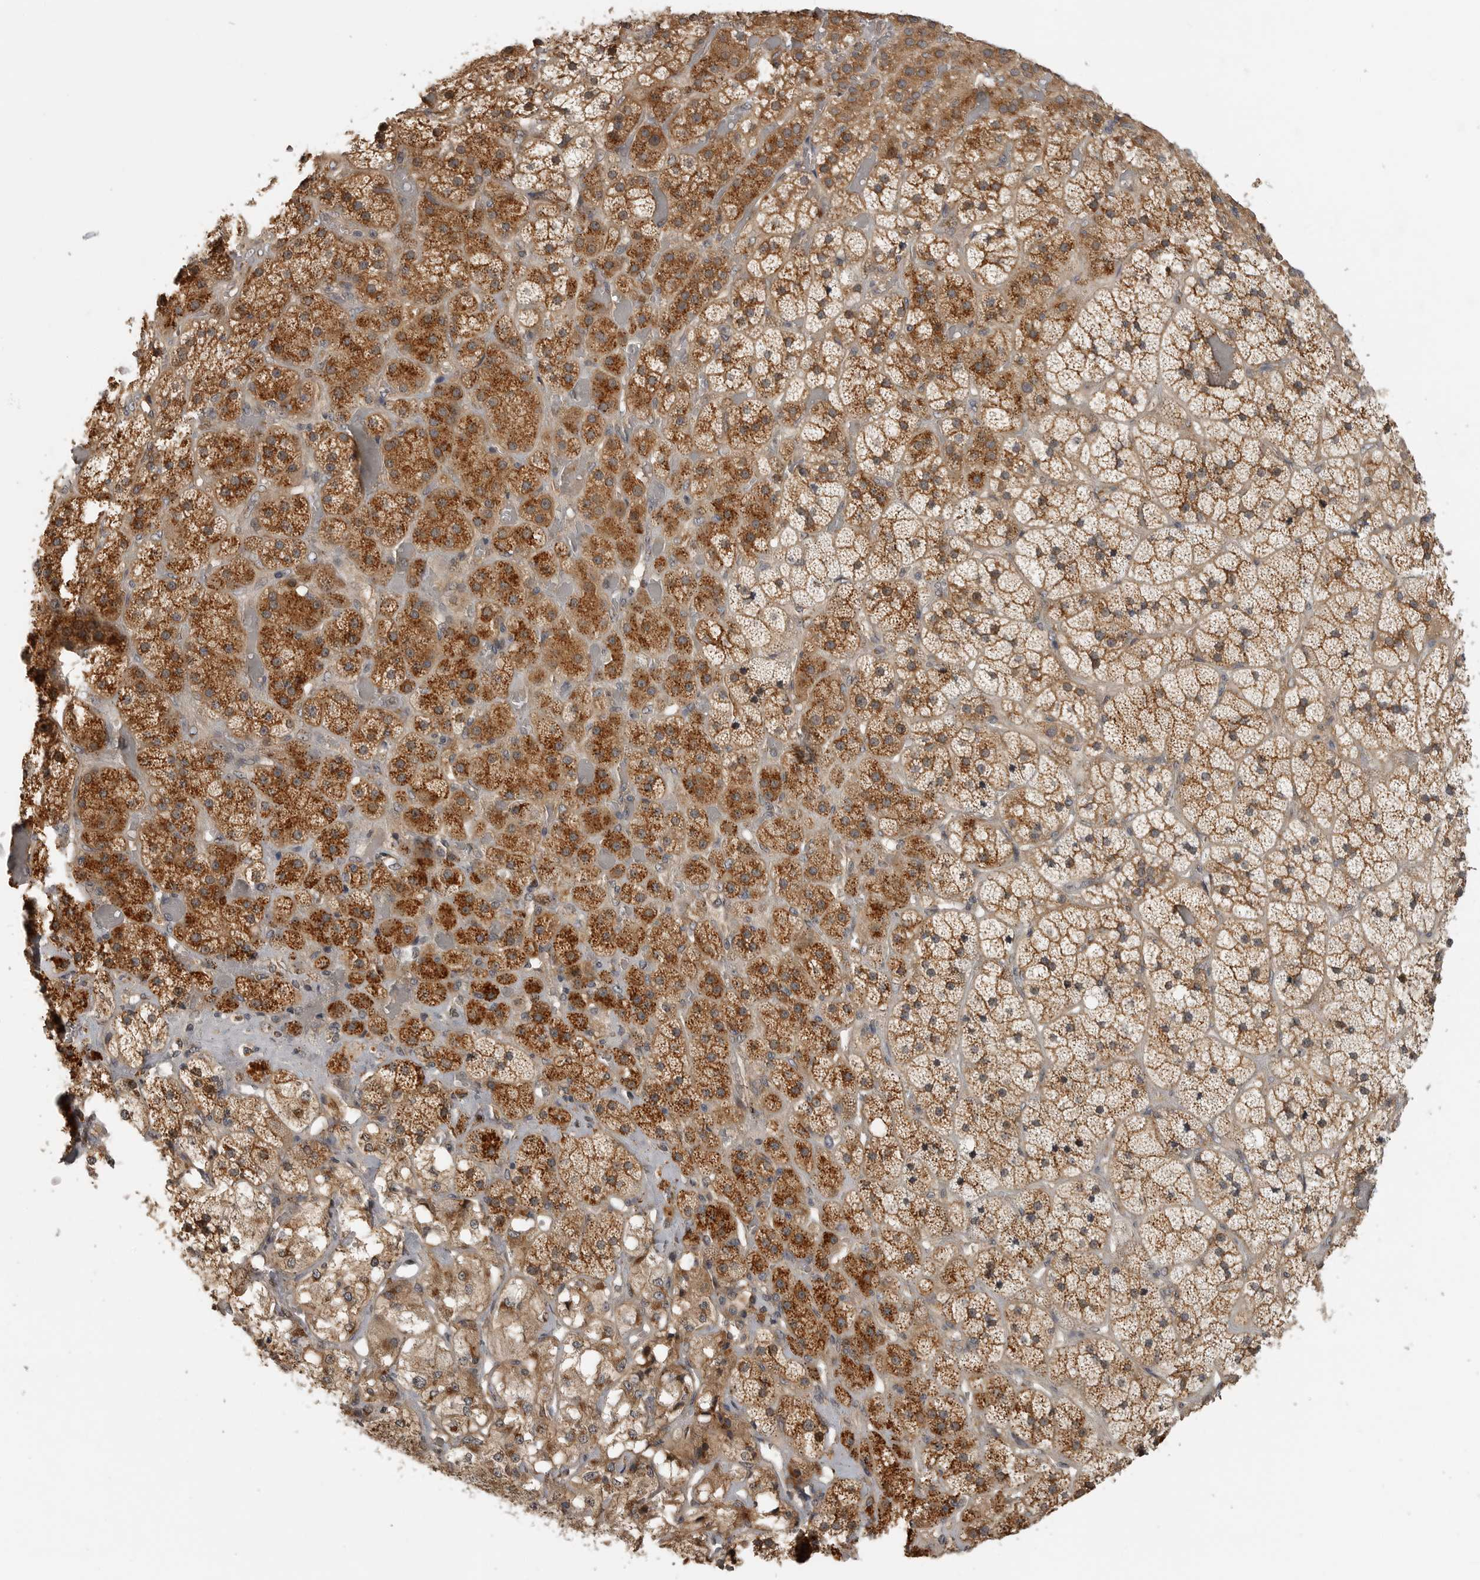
{"staining": {"intensity": "moderate", "quantity": ">75%", "location": "cytoplasmic/membranous"}, "tissue": "adrenal gland", "cell_type": "Glandular cells", "image_type": "normal", "snomed": [{"axis": "morphology", "description": "Normal tissue, NOS"}, {"axis": "topography", "description": "Adrenal gland"}], "caption": "IHC staining of normal adrenal gland, which shows medium levels of moderate cytoplasmic/membranous expression in approximately >75% of glandular cells indicating moderate cytoplasmic/membranous protein positivity. The staining was performed using DAB (brown) for protein detection and nuclei were counterstained in hematoxylin (blue).", "gene": "CUEDC1", "patient": {"sex": "male", "age": 57}}